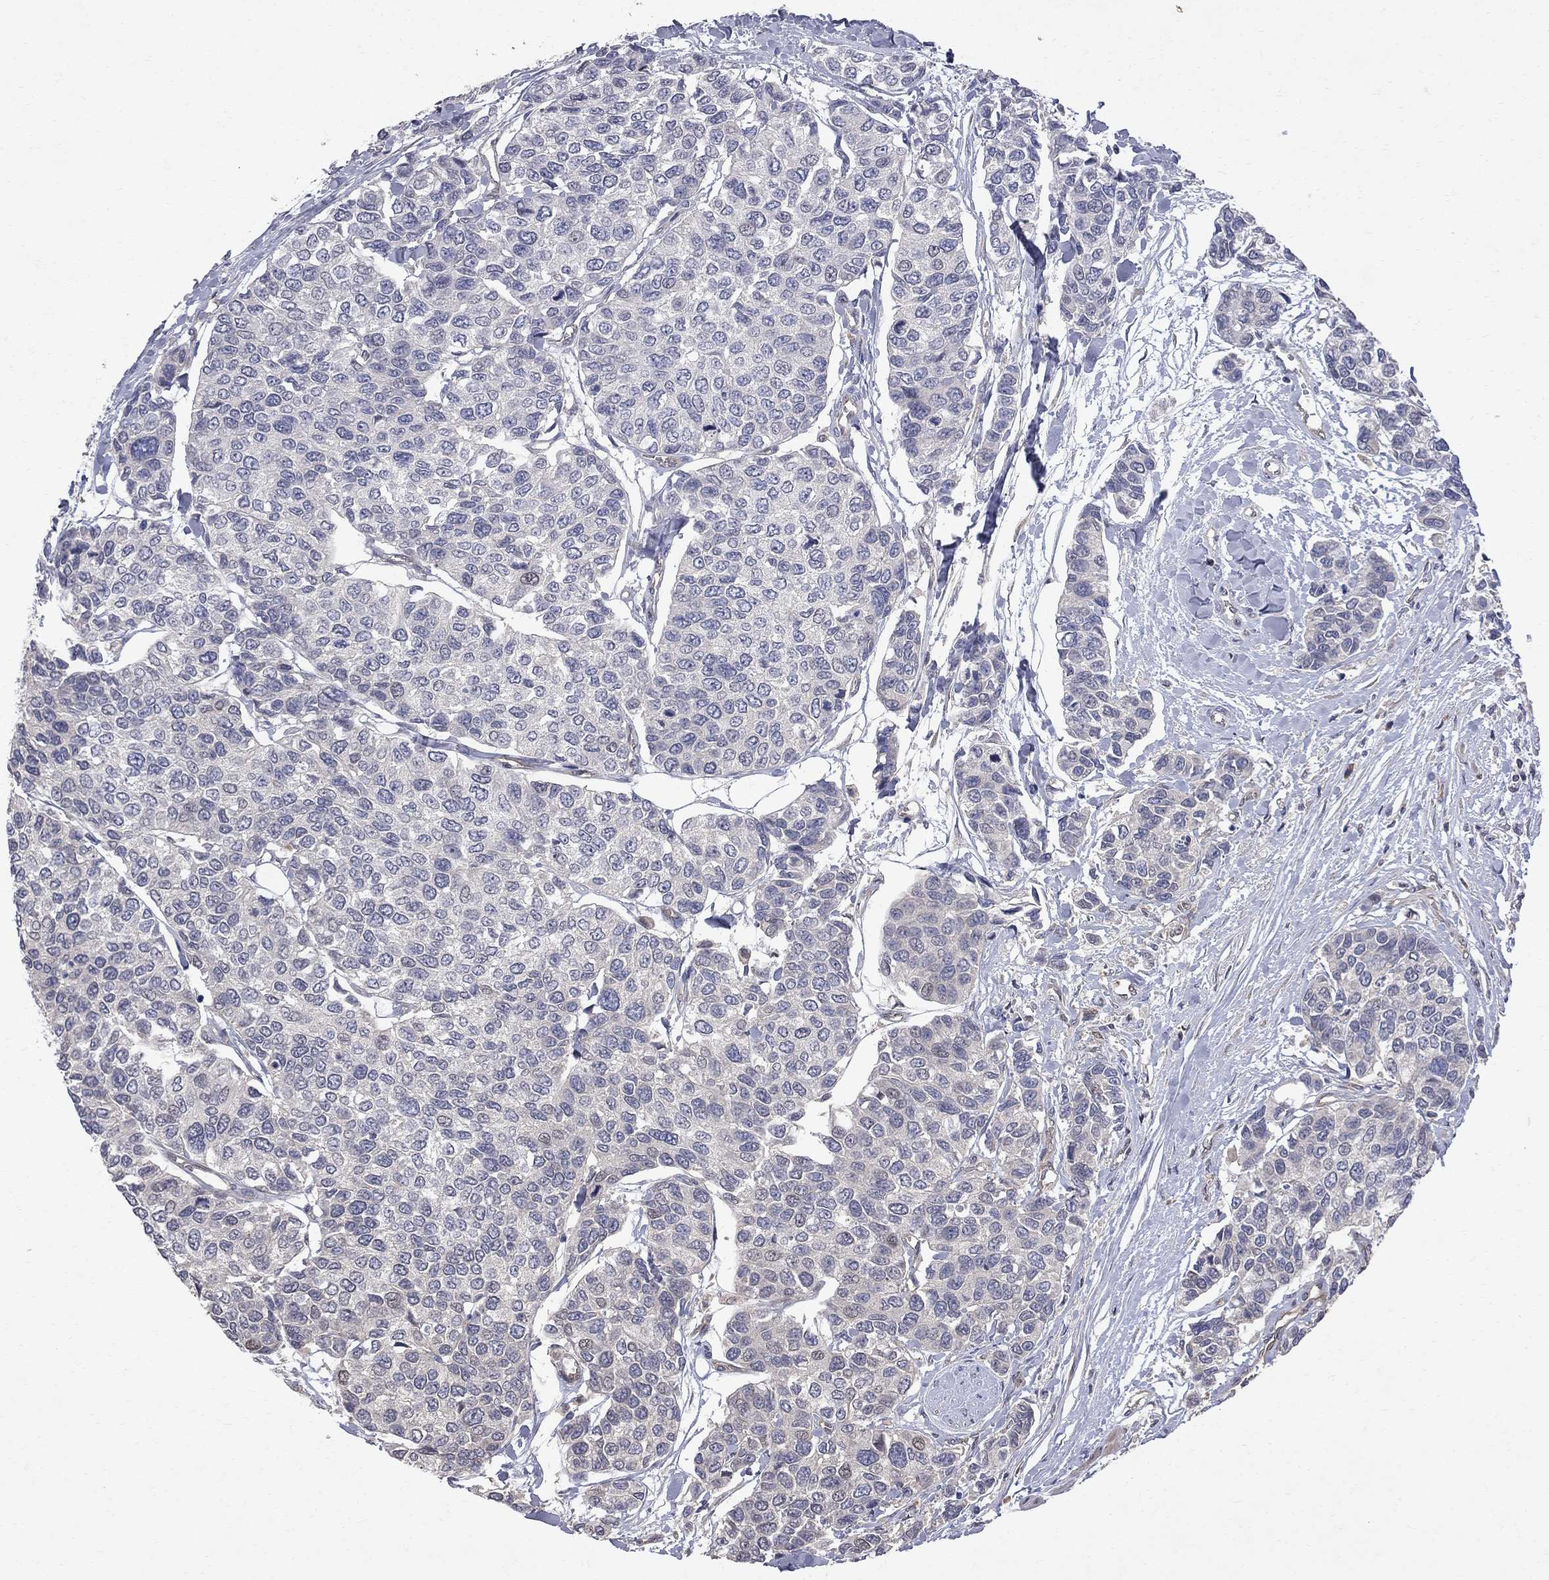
{"staining": {"intensity": "negative", "quantity": "none", "location": "none"}, "tissue": "urothelial cancer", "cell_type": "Tumor cells", "image_type": "cancer", "snomed": [{"axis": "morphology", "description": "Urothelial carcinoma, High grade"}, {"axis": "topography", "description": "Urinary bladder"}], "caption": "Urothelial carcinoma (high-grade) was stained to show a protein in brown. There is no significant expression in tumor cells.", "gene": "ABI3", "patient": {"sex": "male", "age": 77}}